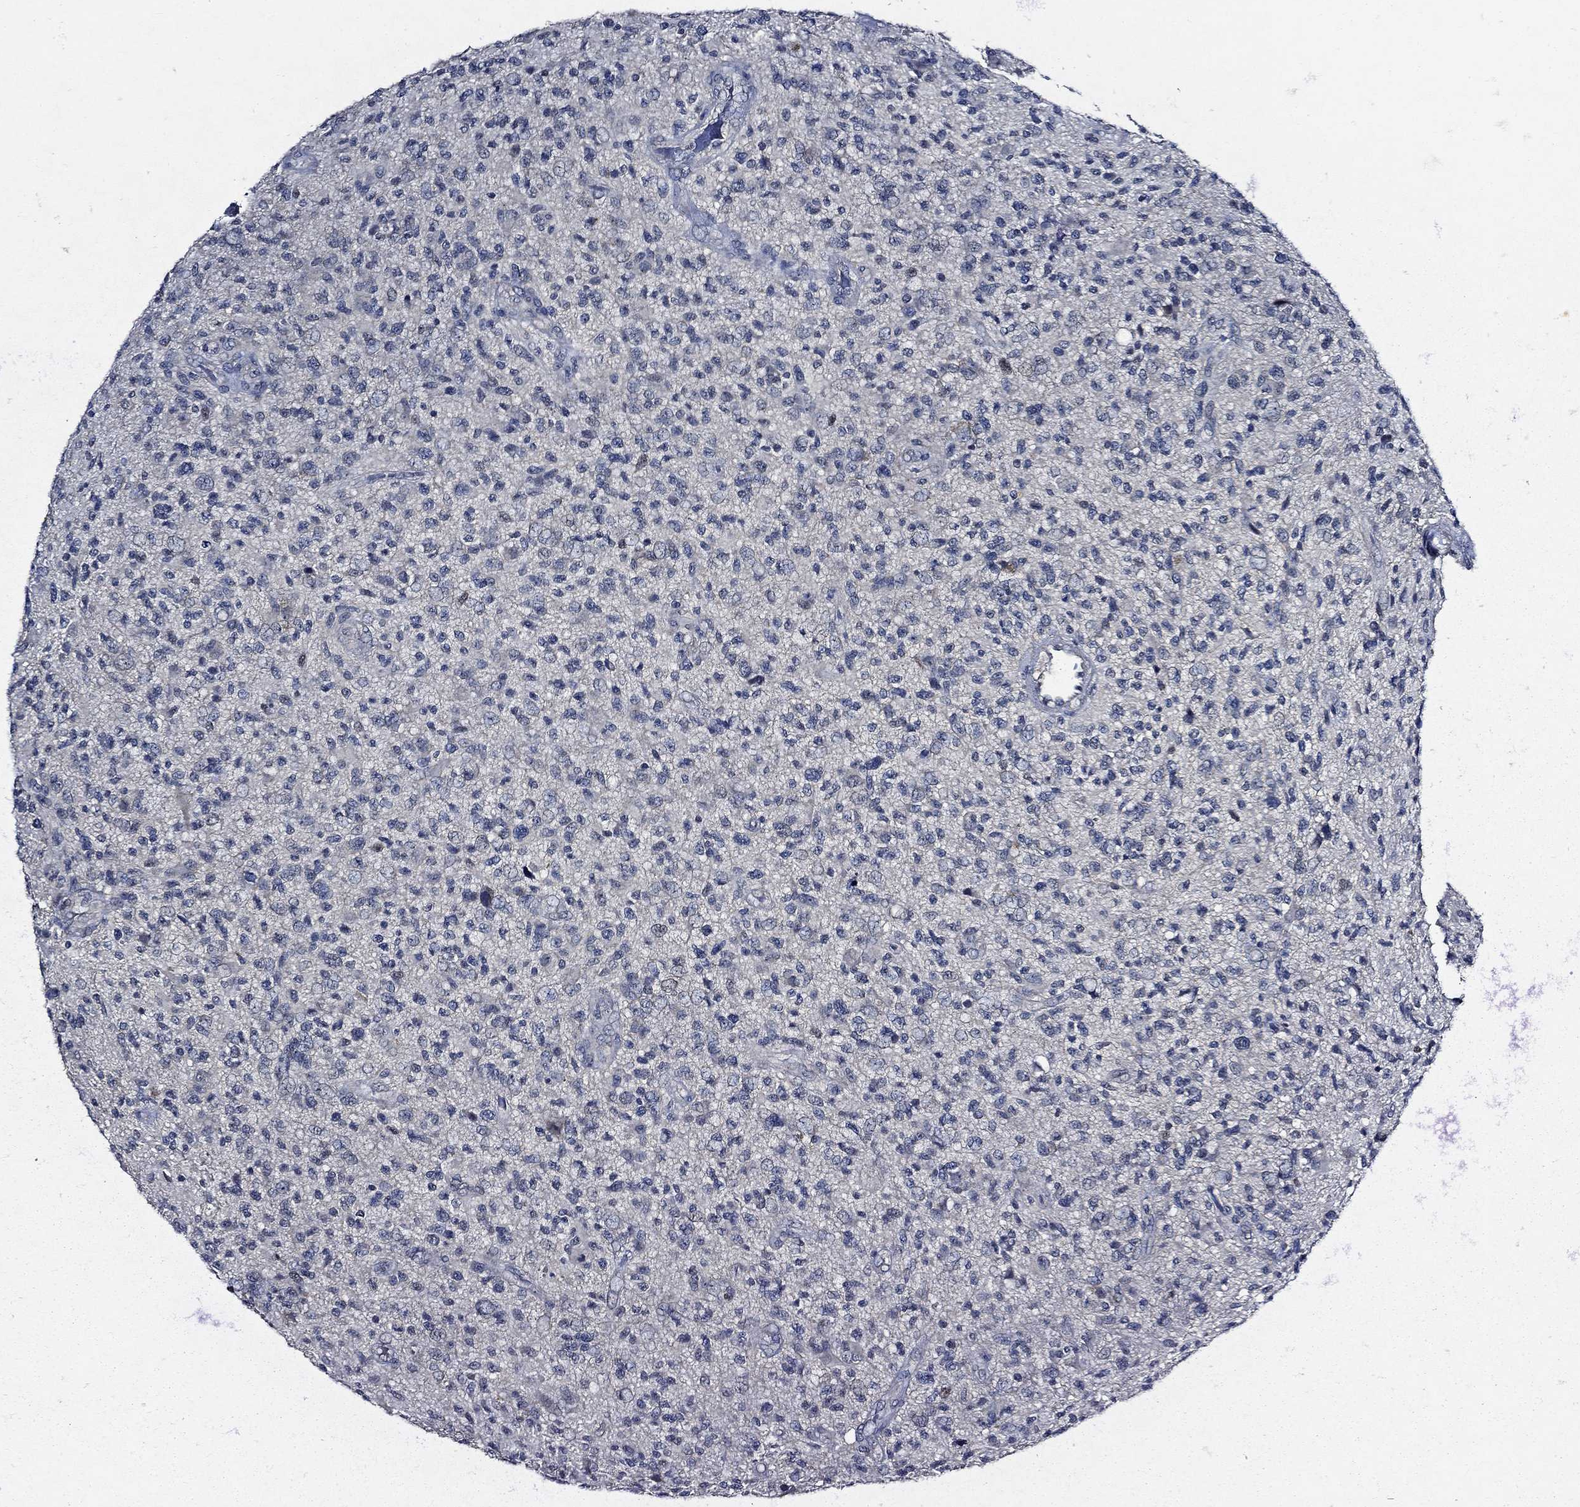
{"staining": {"intensity": "negative", "quantity": "none", "location": "none"}, "tissue": "glioma", "cell_type": "Tumor cells", "image_type": "cancer", "snomed": [{"axis": "morphology", "description": "Glioma, malignant, High grade"}, {"axis": "topography", "description": "Brain"}], "caption": "Tumor cells are negative for protein expression in human glioma.", "gene": "ESR2", "patient": {"sex": "male", "age": 47}}